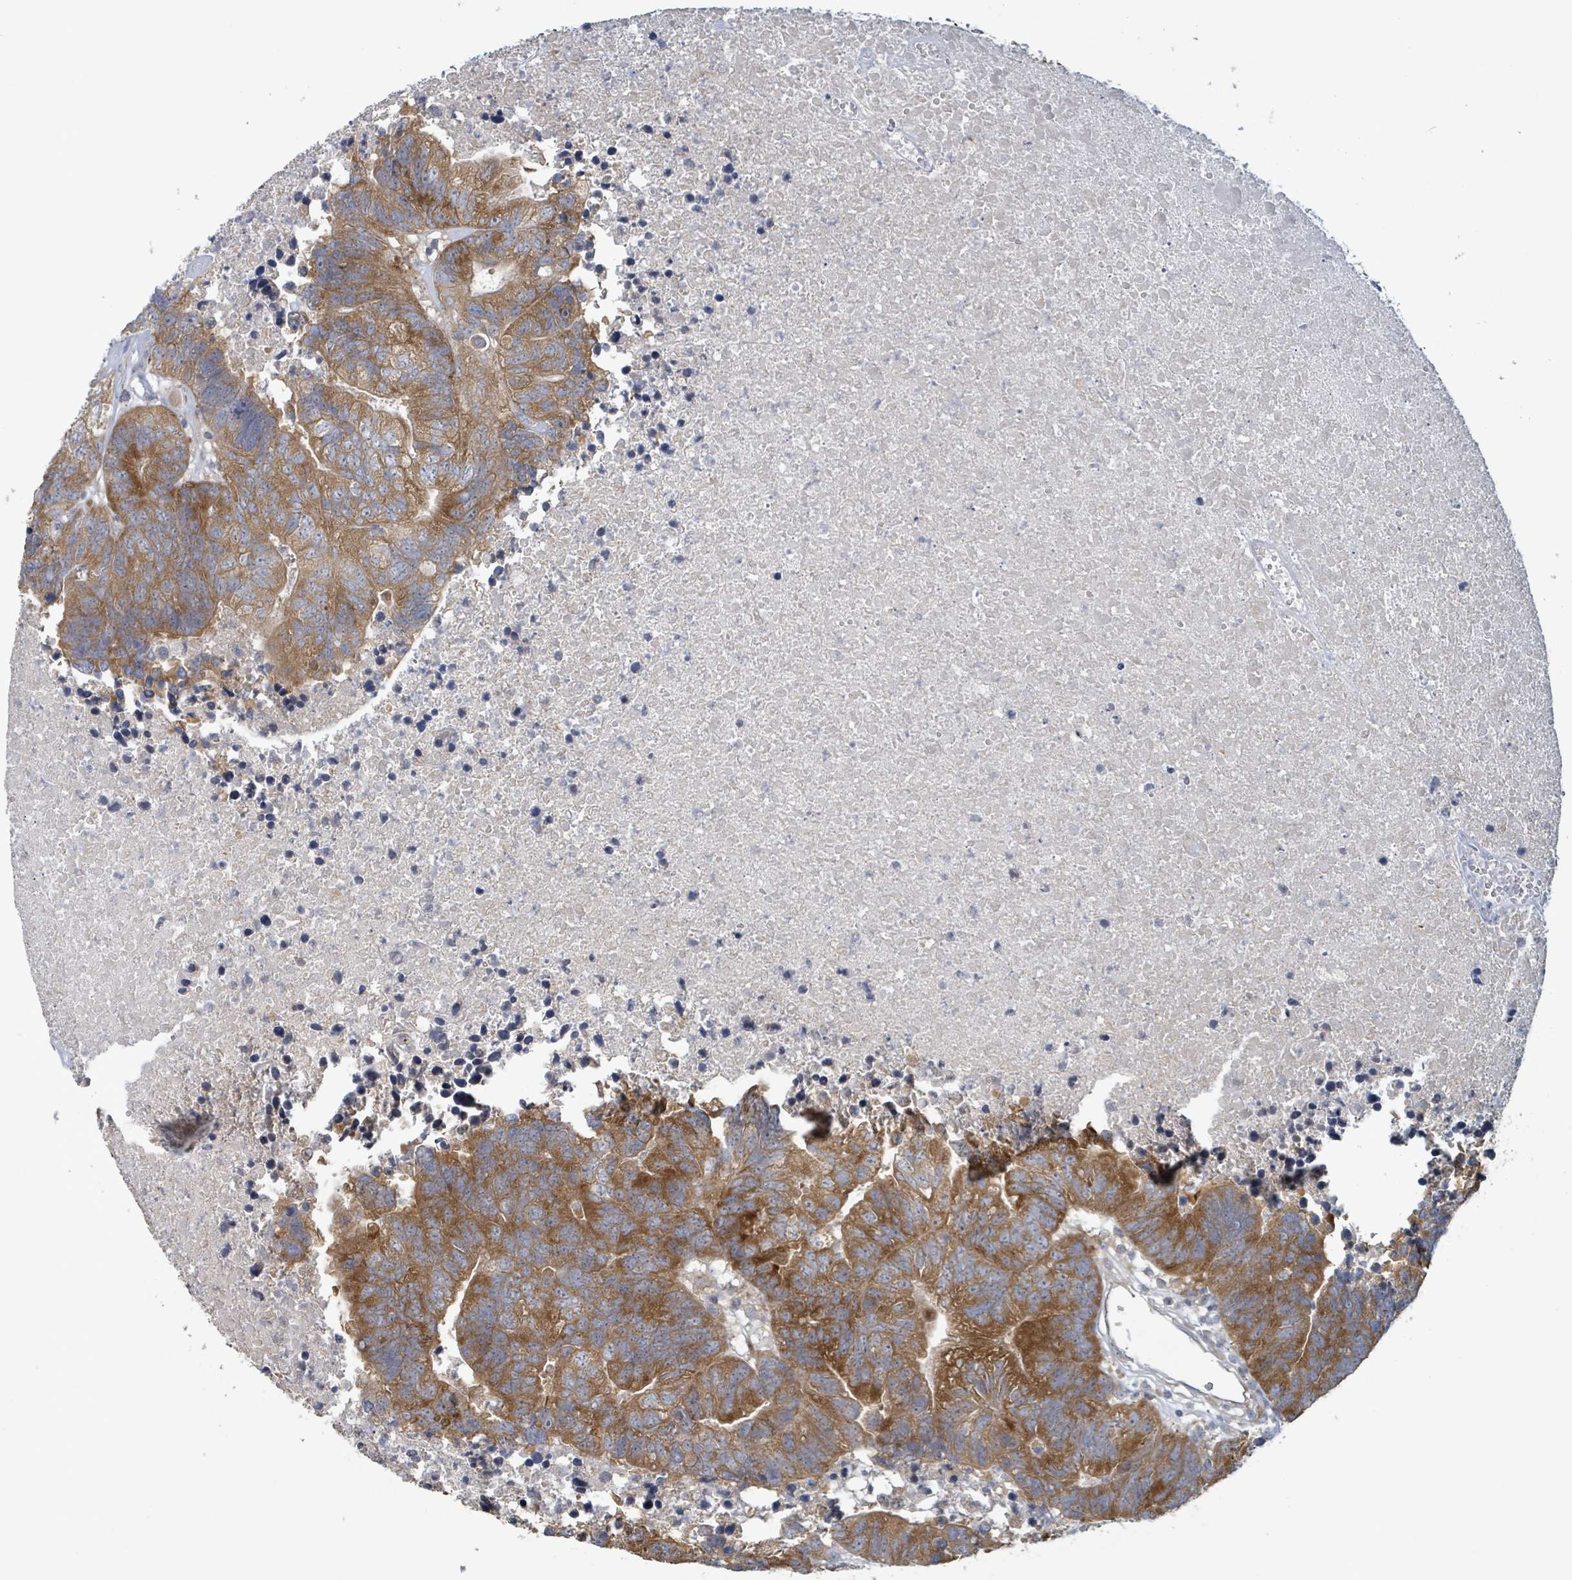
{"staining": {"intensity": "strong", "quantity": ">75%", "location": "cytoplasmic/membranous"}, "tissue": "colorectal cancer", "cell_type": "Tumor cells", "image_type": "cancer", "snomed": [{"axis": "morphology", "description": "Adenocarcinoma, NOS"}, {"axis": "topography", "description": "Colon"}], "caption": "A photomicrograph of human adenocarcinoma (colorectal) stained for a protein shows strong cytoplasmic/membranous brown staining in tumor cells. The staining was performed using DAB, with brown indicating positive protein expression. Nuclei are stained blue with hematoxylin.", "gene": "RPL32", "patient": {"sex": "female", "age": 48}}